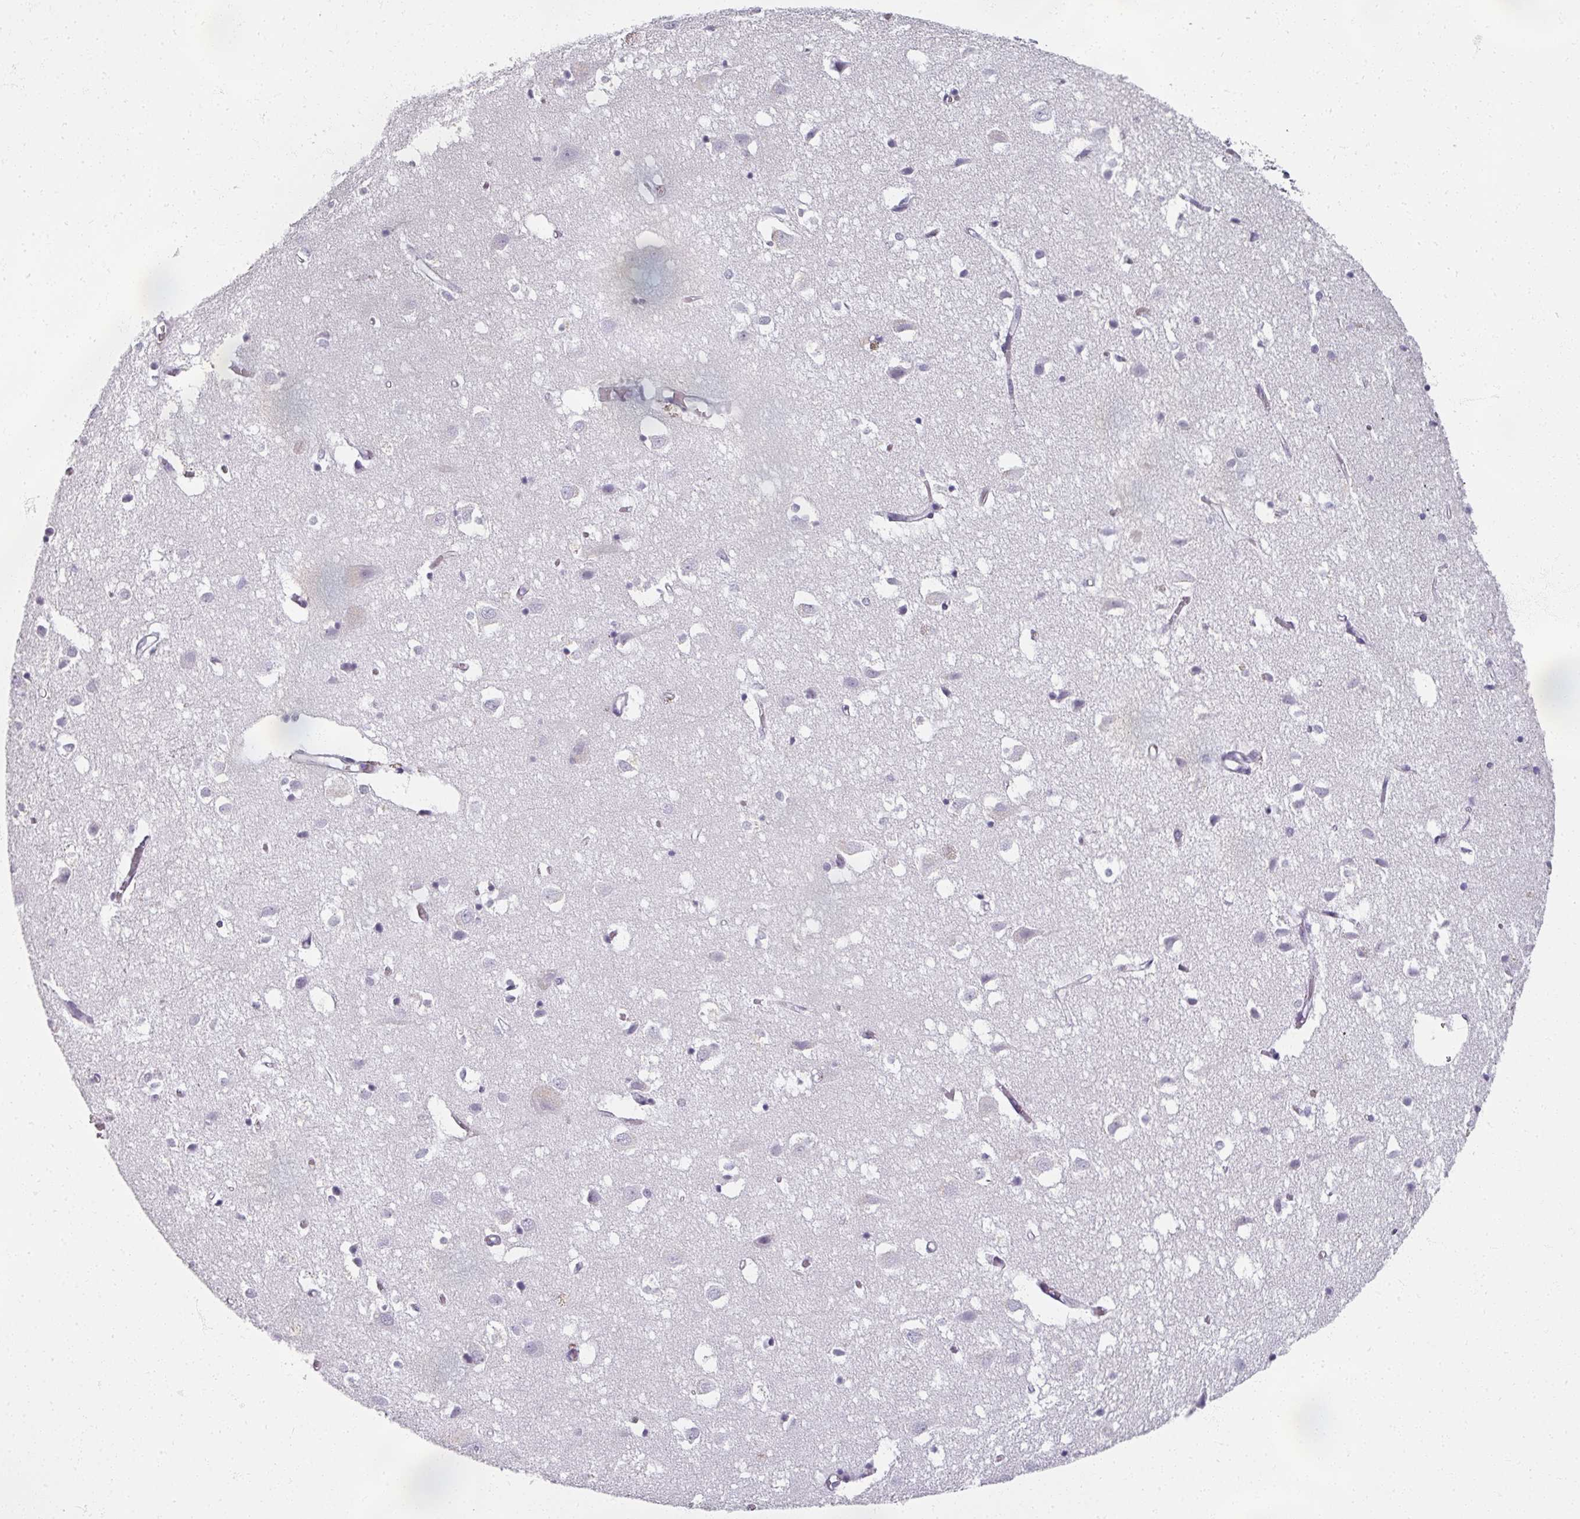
{"staining": {"intensity": "negative", "quantity": "none", "location": "none"}, "tissue": "cerebral cortex", "cell_type": "Endothelial cells", "image_type": "normal", "snomed": [{"axis": "morphology", "description": "Normal tissue, NOS"}, {"axis": "topography", "description": "Cerebral cortex"}], "caption": "This is an IHC photomicrograph of unremarkable cerebral cortex. There is no staining in endothelial cells.", "gene": "REG3A", "patient": {"sex": "male", "age": 70}}